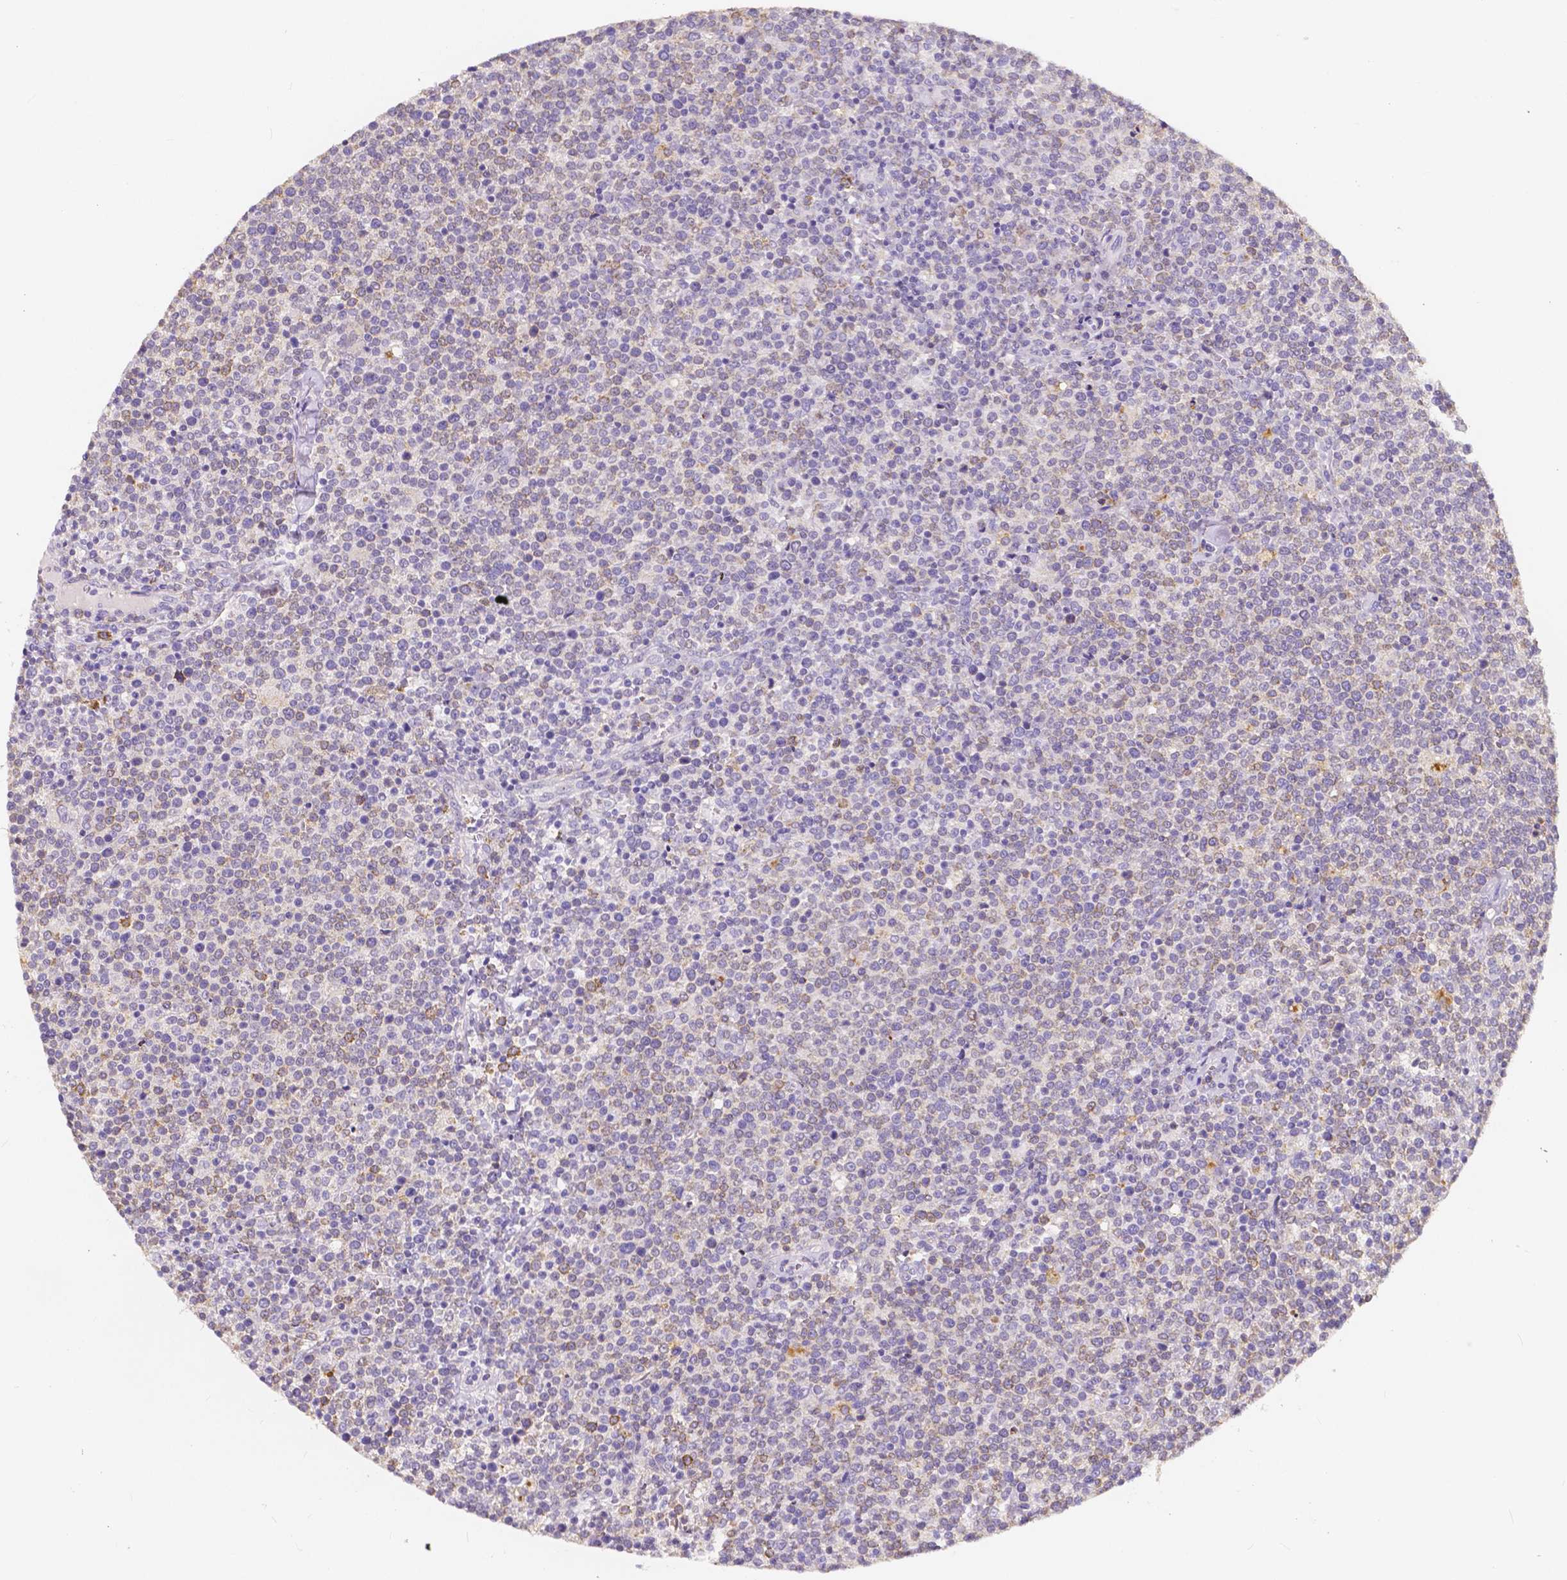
{"staining": {"intensity": "weak", "quantity": "<25%", "location": "cytoplasmic/membranous"}, "tissue": "lymphoma", "cell_type": "Tumor cells", "image_type": "cancer", "snomed": [{"axis": "morphology", "description": "Malignant lymphoma, non-Hodgkin's type, High grade"}, {"axis": "topography", "description": "Lymph node"}], "caption": "Lymphoma was stained to show a protein in brown. There is no significant positivity in tumor cells.", "gene": "ACP5", "patient": {"sex": "male", "age": 61}}